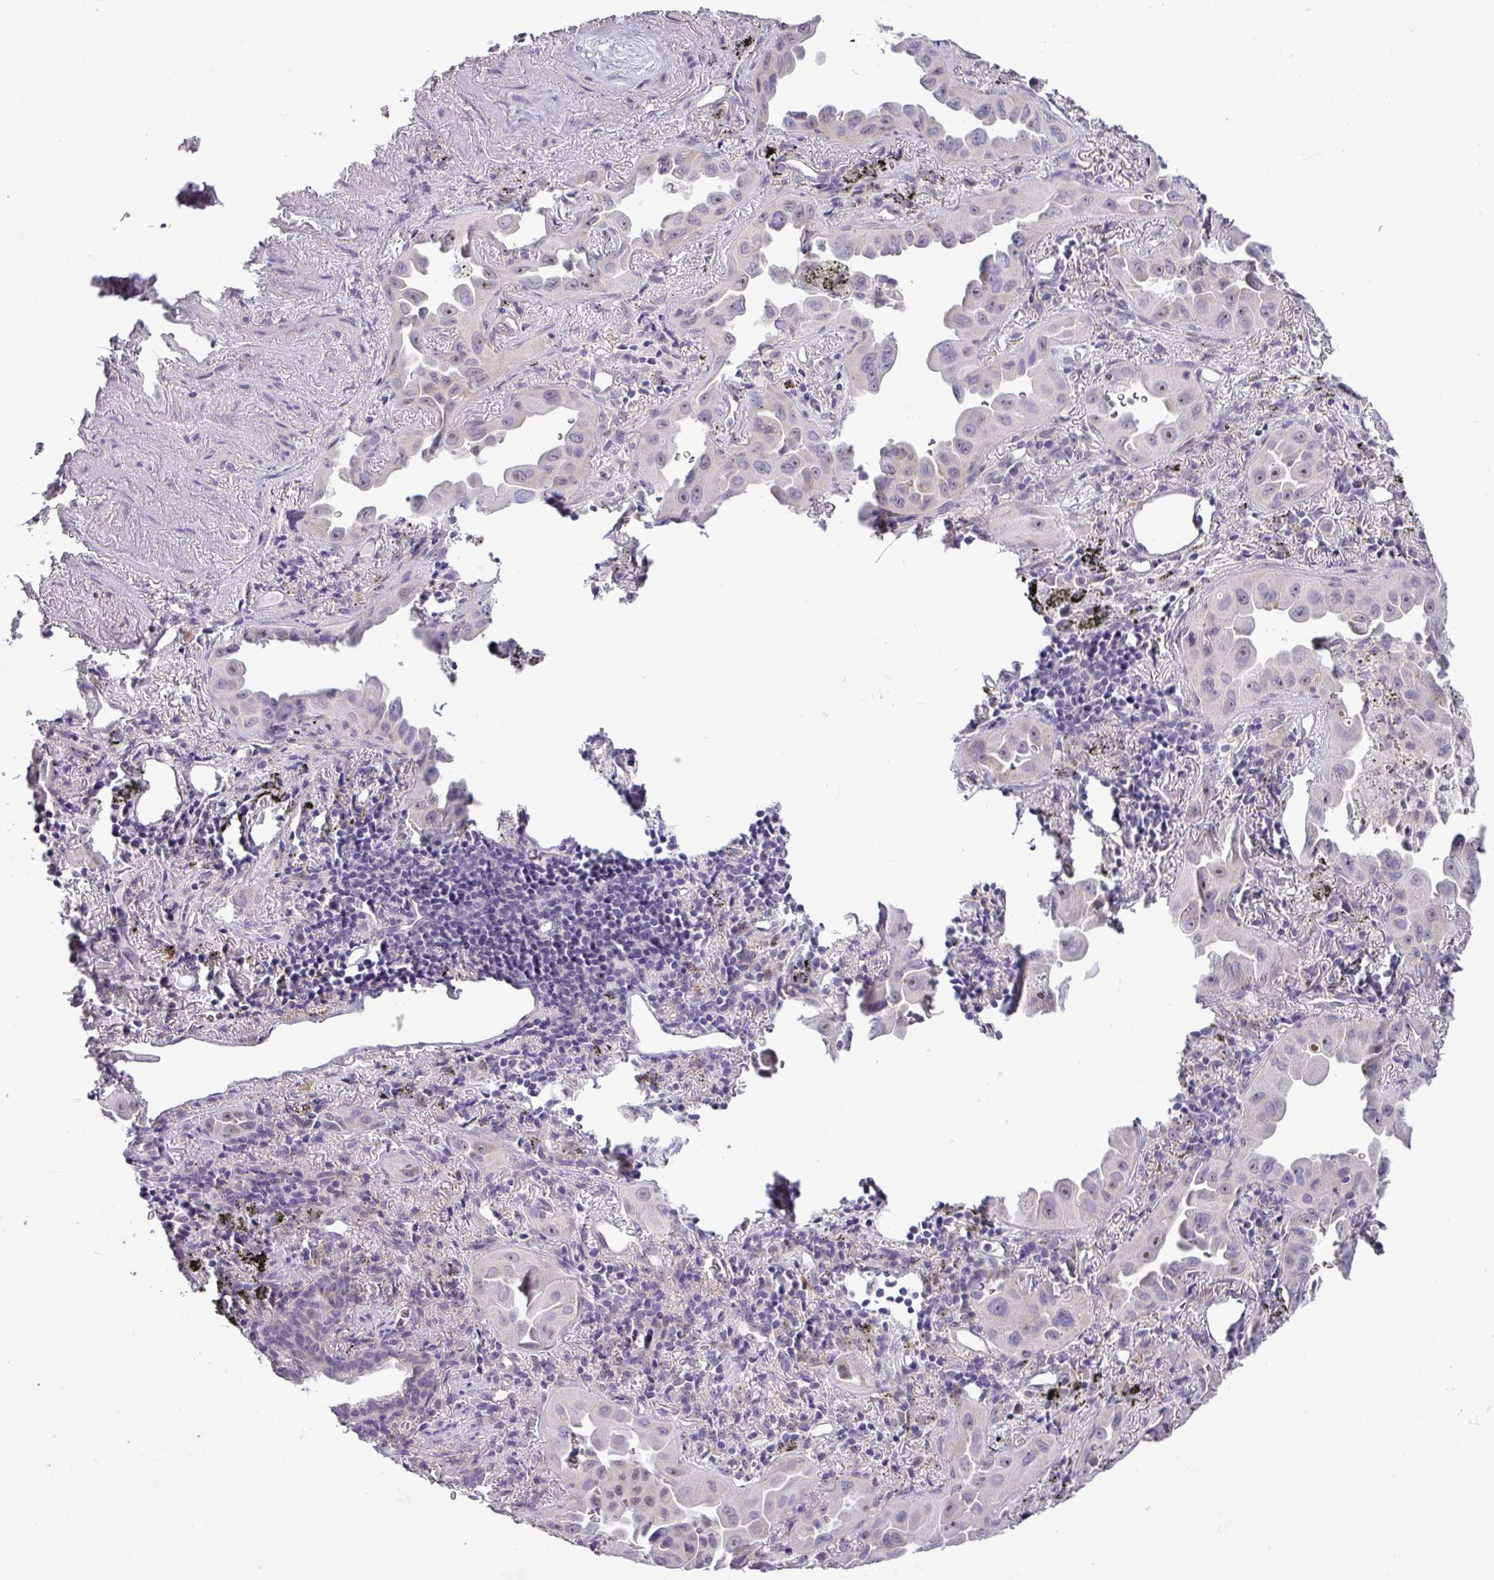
{"staining": {"intensity": "negative", "quantity": "none", "location": "none"}, "tissue": "lung cancer", "cell_type": "Tumor cells", "image_type": "cancer", "snomed": [{"axis": "morphology", "description": "Adenocarcinoma, NOS"}, {"axis": "topography", "description": "Lung"}], "caption": "IHC photomicrograph of neoplastic tissue: human adenocarcinoma (lung) stained with DAB (3,3'-diaminobenzidine) displays no significant protein expression in tumor cells.", "gene": "MAK16", "patient": {"sex": "male", "age": 68}}